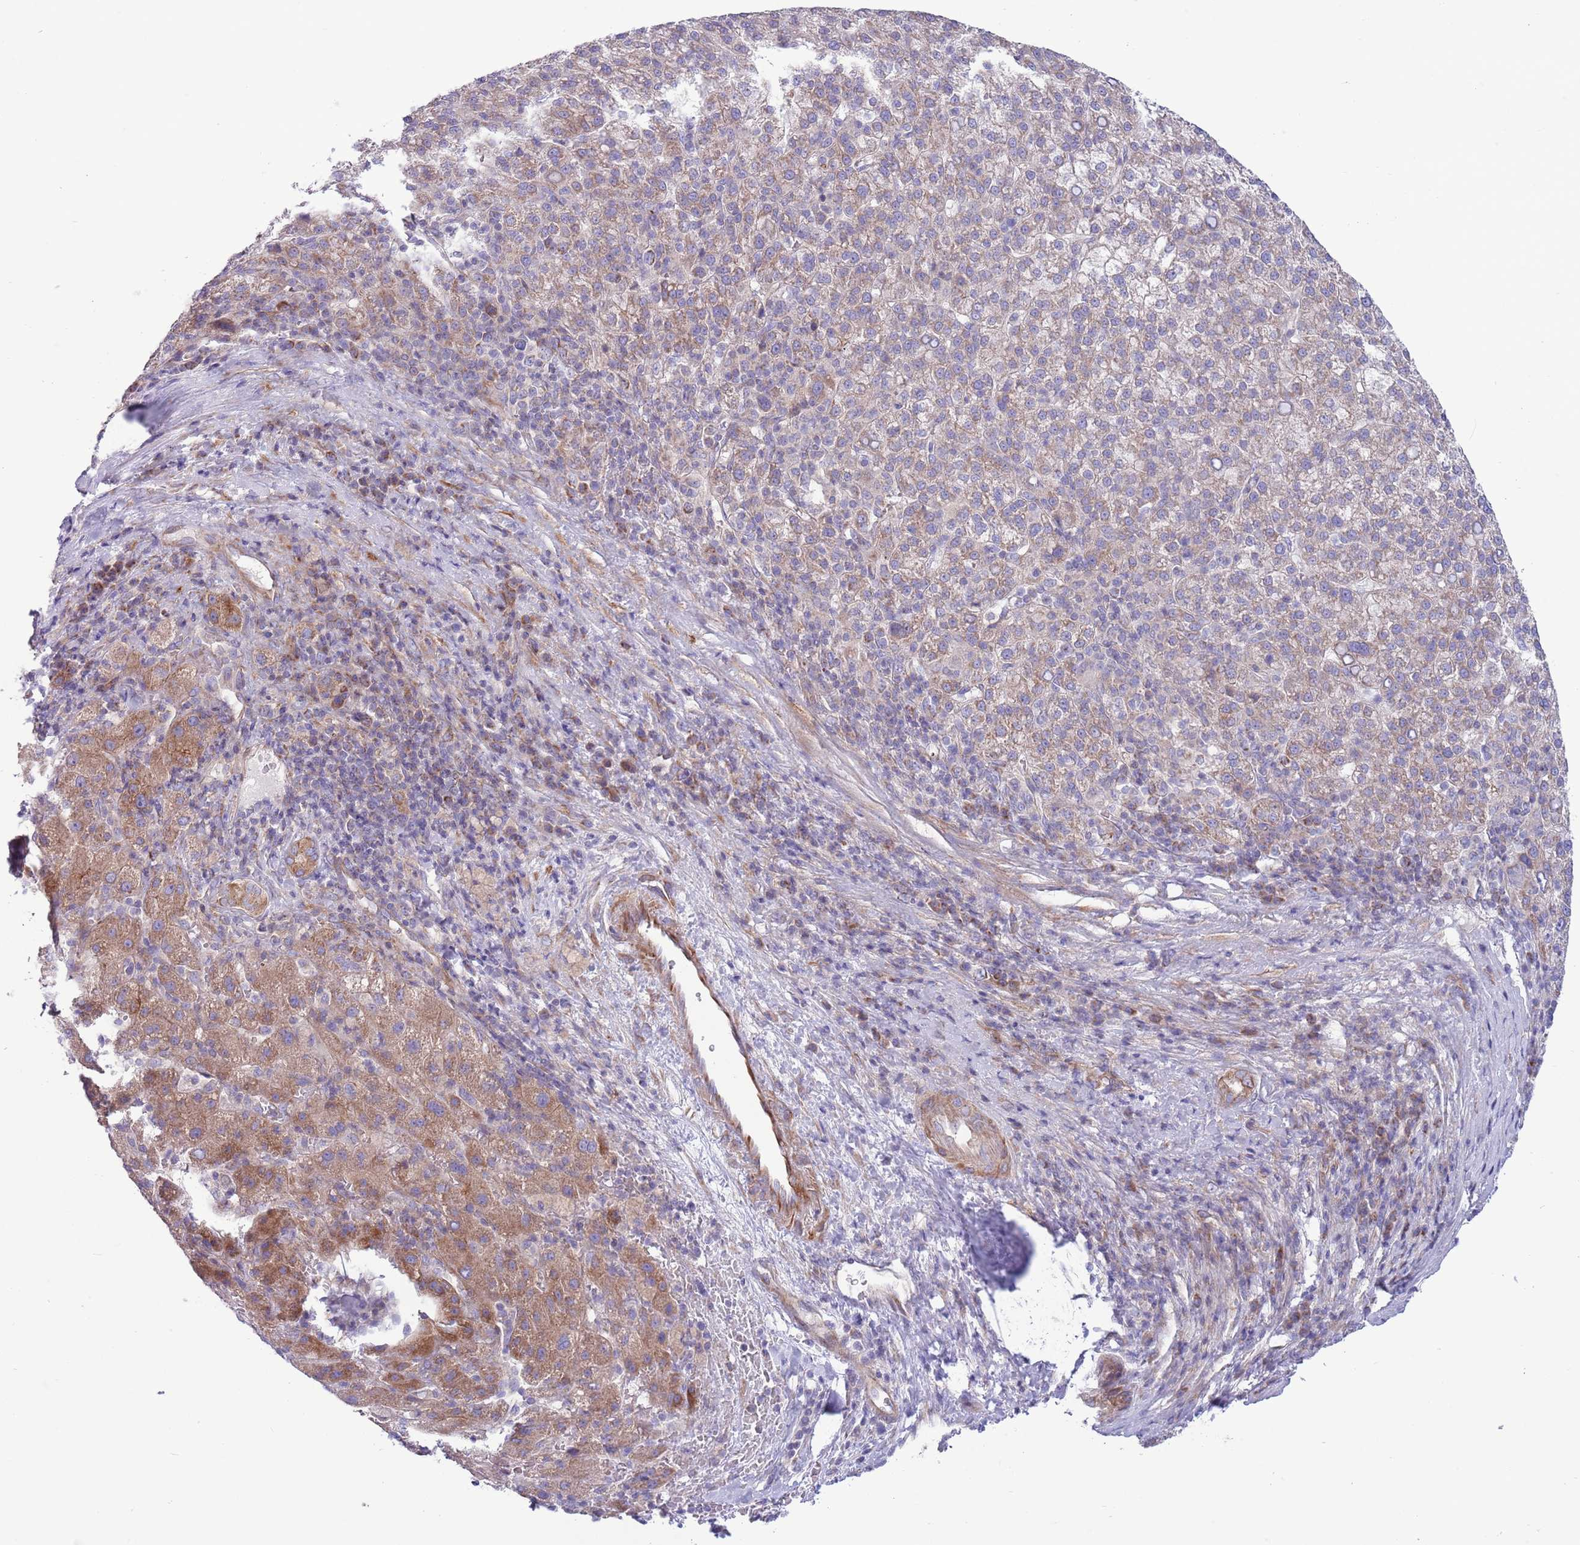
{"staining": {"intensity": "moderate", "quantity": "<25%", "location": "cytoplasmic/membranous"}, "tissue": "liver cancer", "cell_type": "Tumor cells", "image_type": "cancer", "snomed": [{"axis": "morphology", "description": "Carcinoma, Hepatocellular, NOS"}, {"axis": "topography", "description": "Liver"}], "caption": "A brown stain labels moderate cytoplasmic/membranous staining of a protein in hepatocellular carcinoma (liver) tumor cells. The protein is stained brown, and the nuclei are stained in blue (DAB IHC with brightfield microscopy, high magnification).", "gene": "TOMM5", "patient": {"sex": "female", "age": 58}}